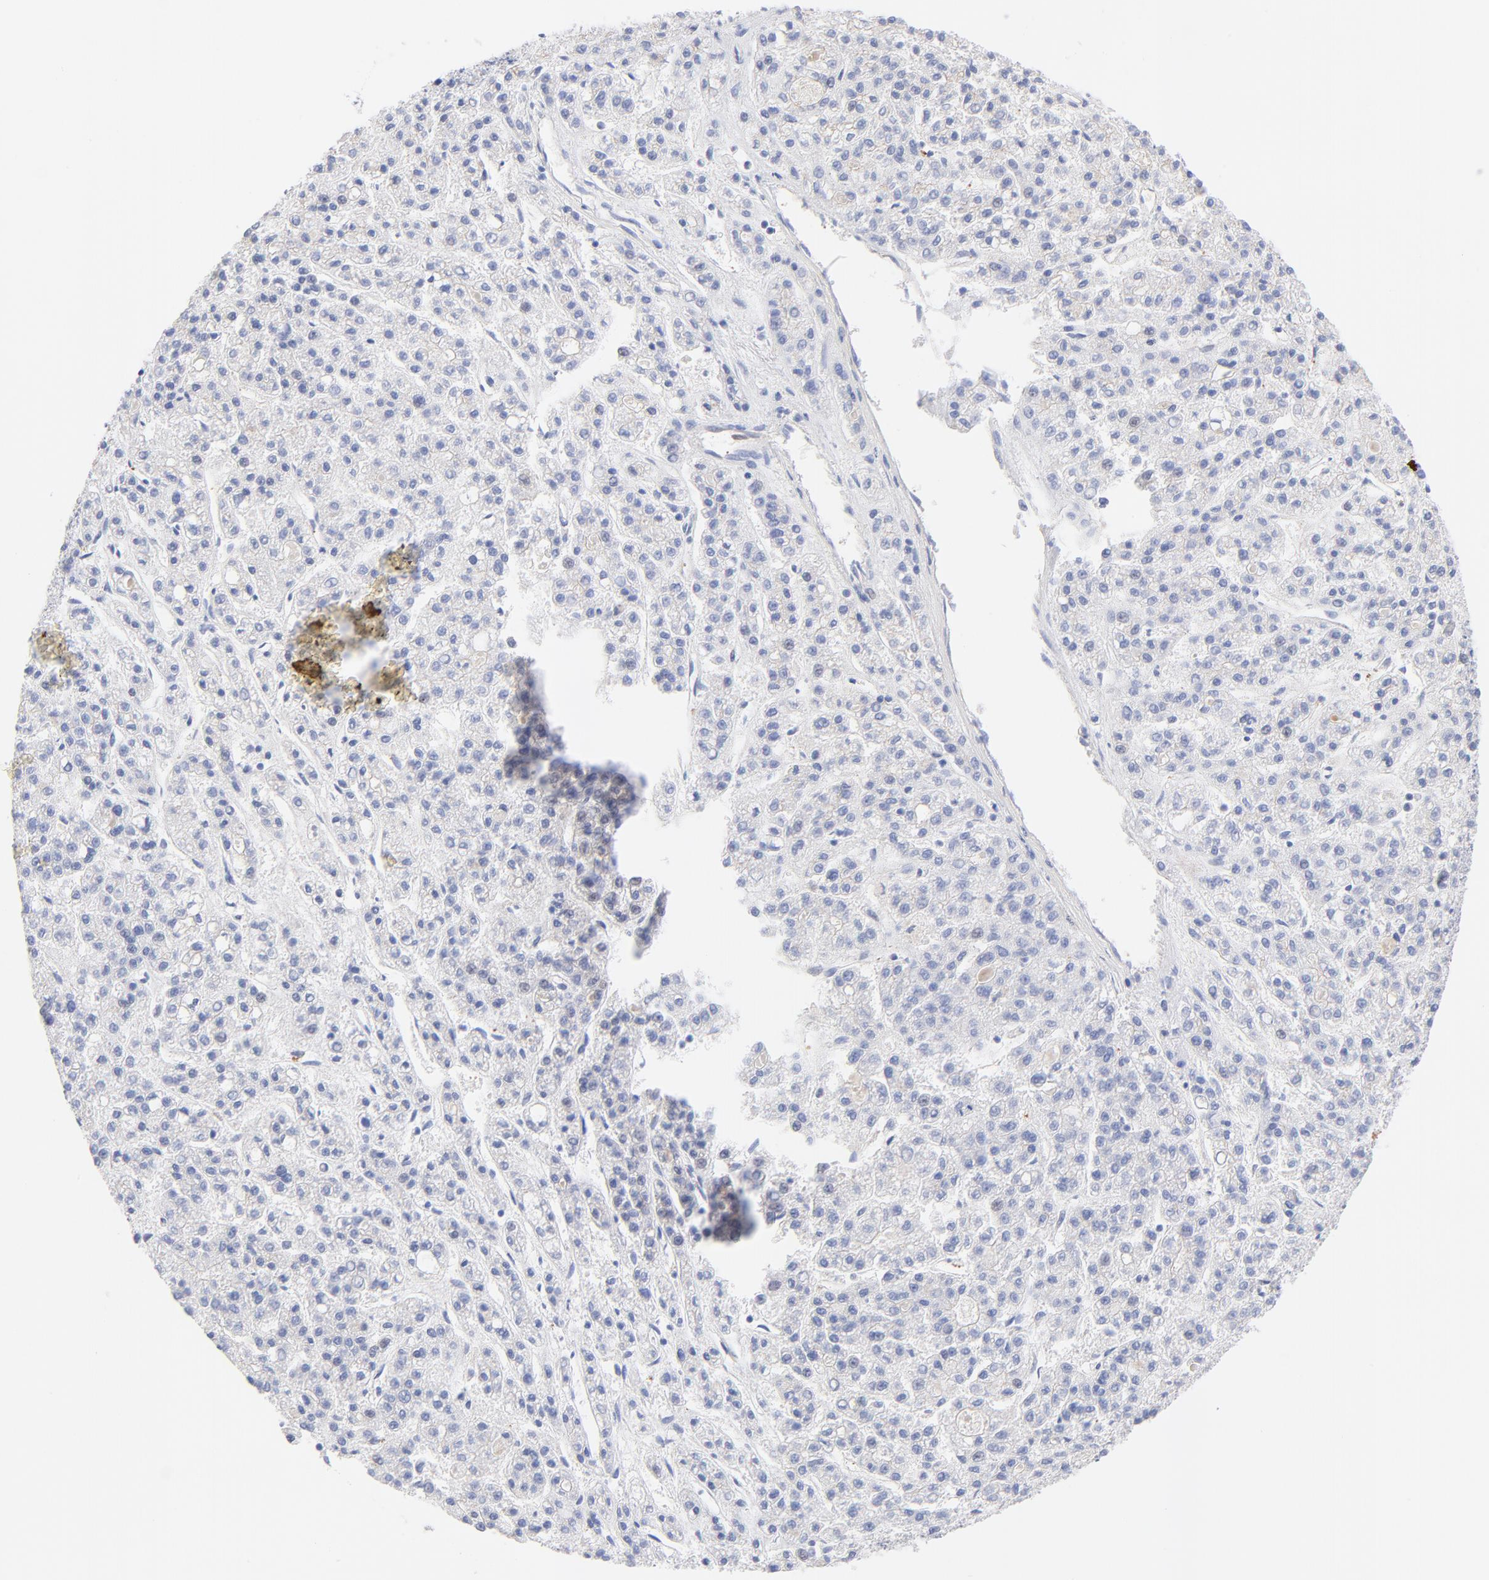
{"staining": {"intensity": "negative", "quantity": "none", "location": "none"}, "tissue": "liver cancer", "cell_type": "Tumor cells", "image_type": "cancer", "snomed": [{"axis": "morphology", "description": "Carcinoma, Hepatocellular, NOS"}, {"axis": "topography", "description": "Liver"}], "caption": "Liver cancer (hepatocellular carcinoma) stained for a protein using immunohistochemistry (IHC) exhibits no expression tumor cells.", "gene": "FAM117B", "patient": {"sex": "male", "age": 70}}